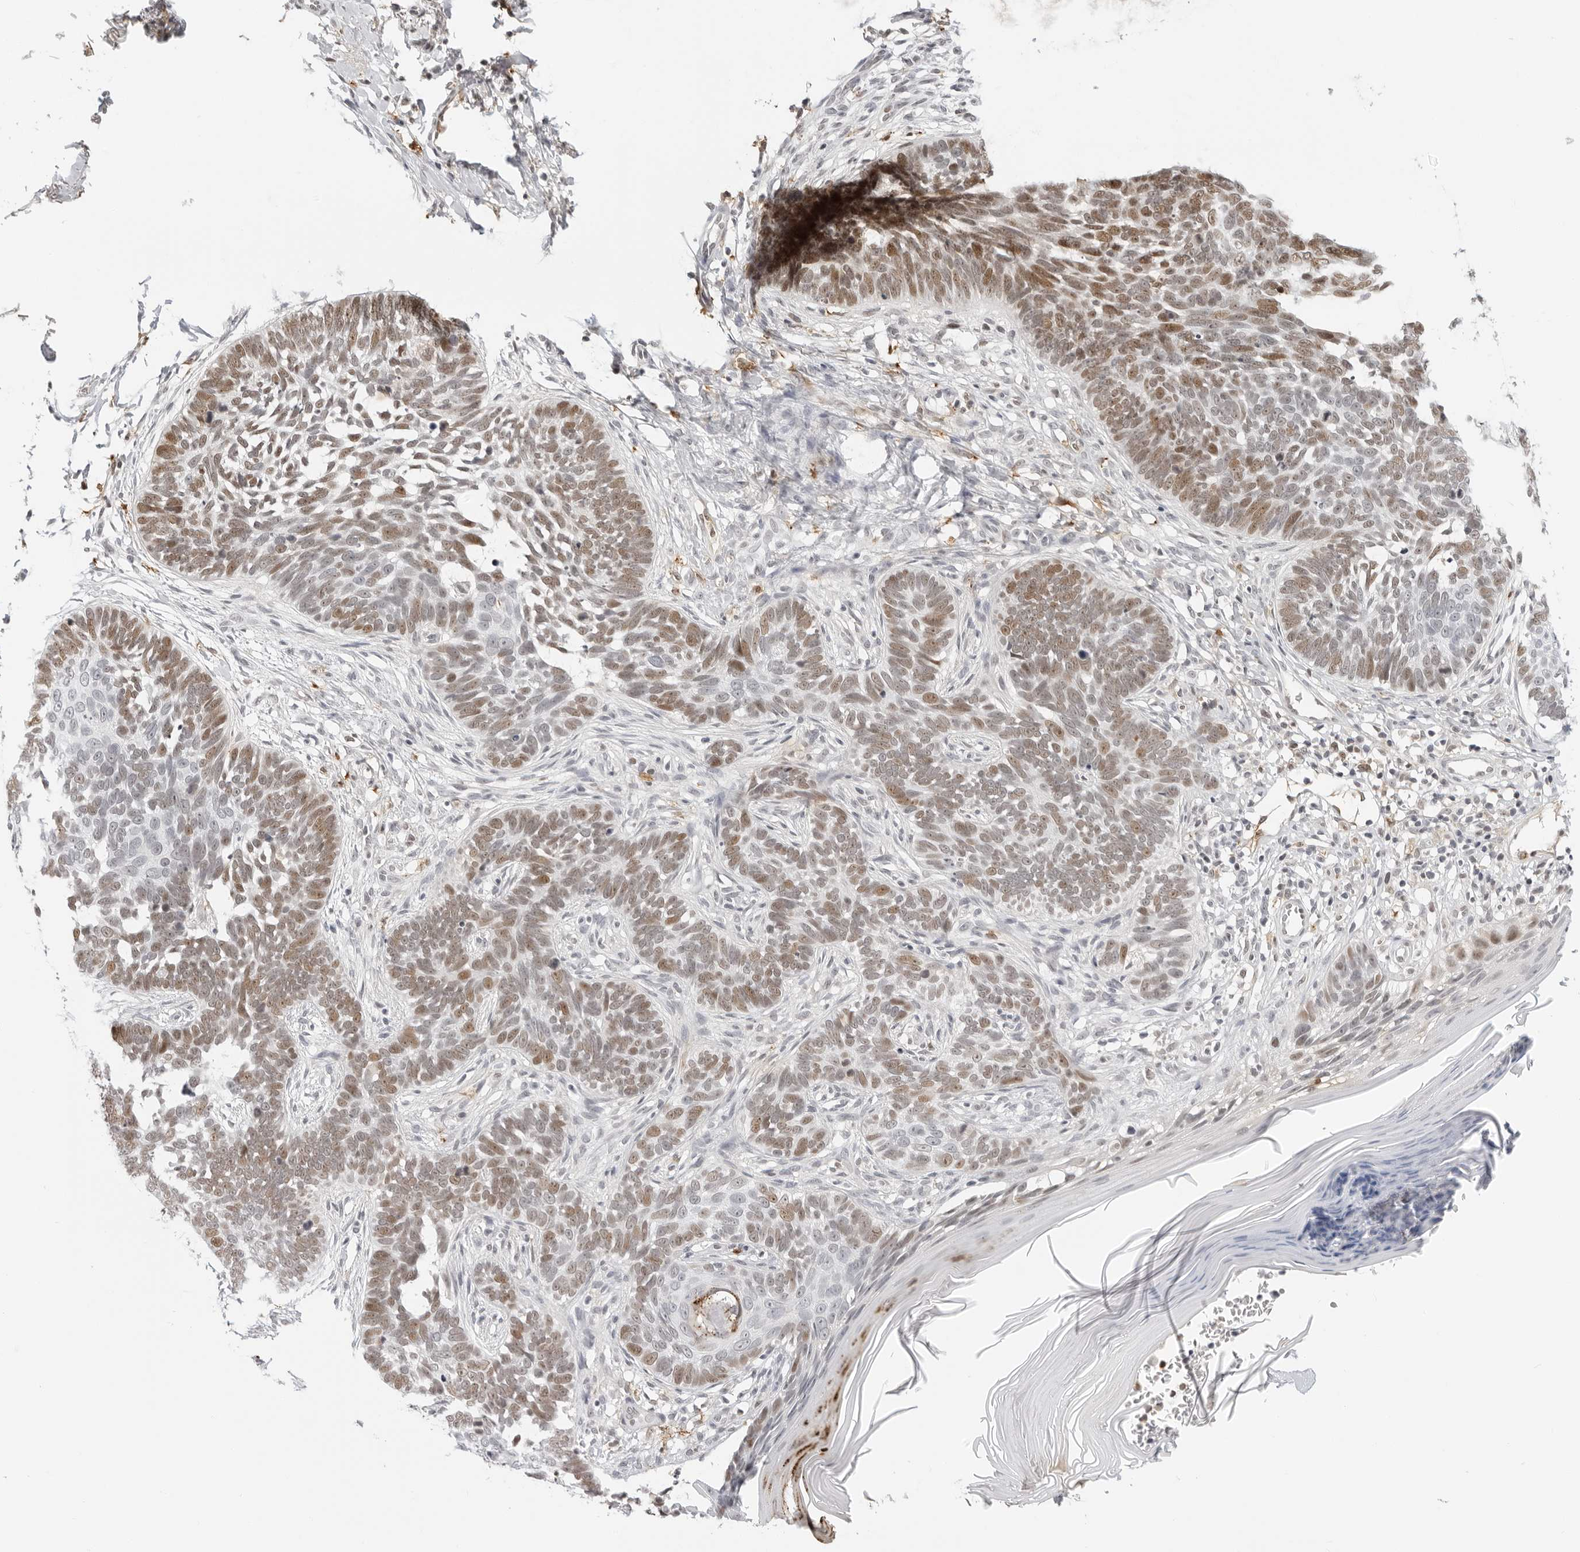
{"staining": {"intensity": "moderate", "quantity": ">75%", "location": "nuclear"}, "tissue": "skin cancer", "cell_type": "Tumor cells", "image_type": "cancer", "snomed": [{"axis": "morphology", "description": "Normal tissue, NOS"}, {"axis": "morphology", "description": "Basal cell carcinoma"}, {"axis": "topography", "description": "Skin"}], "caption": "Skin basal cell carcinoma stained with a protein marker displays moderate staining in tumor cells.", "gene": "MSH6", "patient": {"sex": "male", "age": 77}}